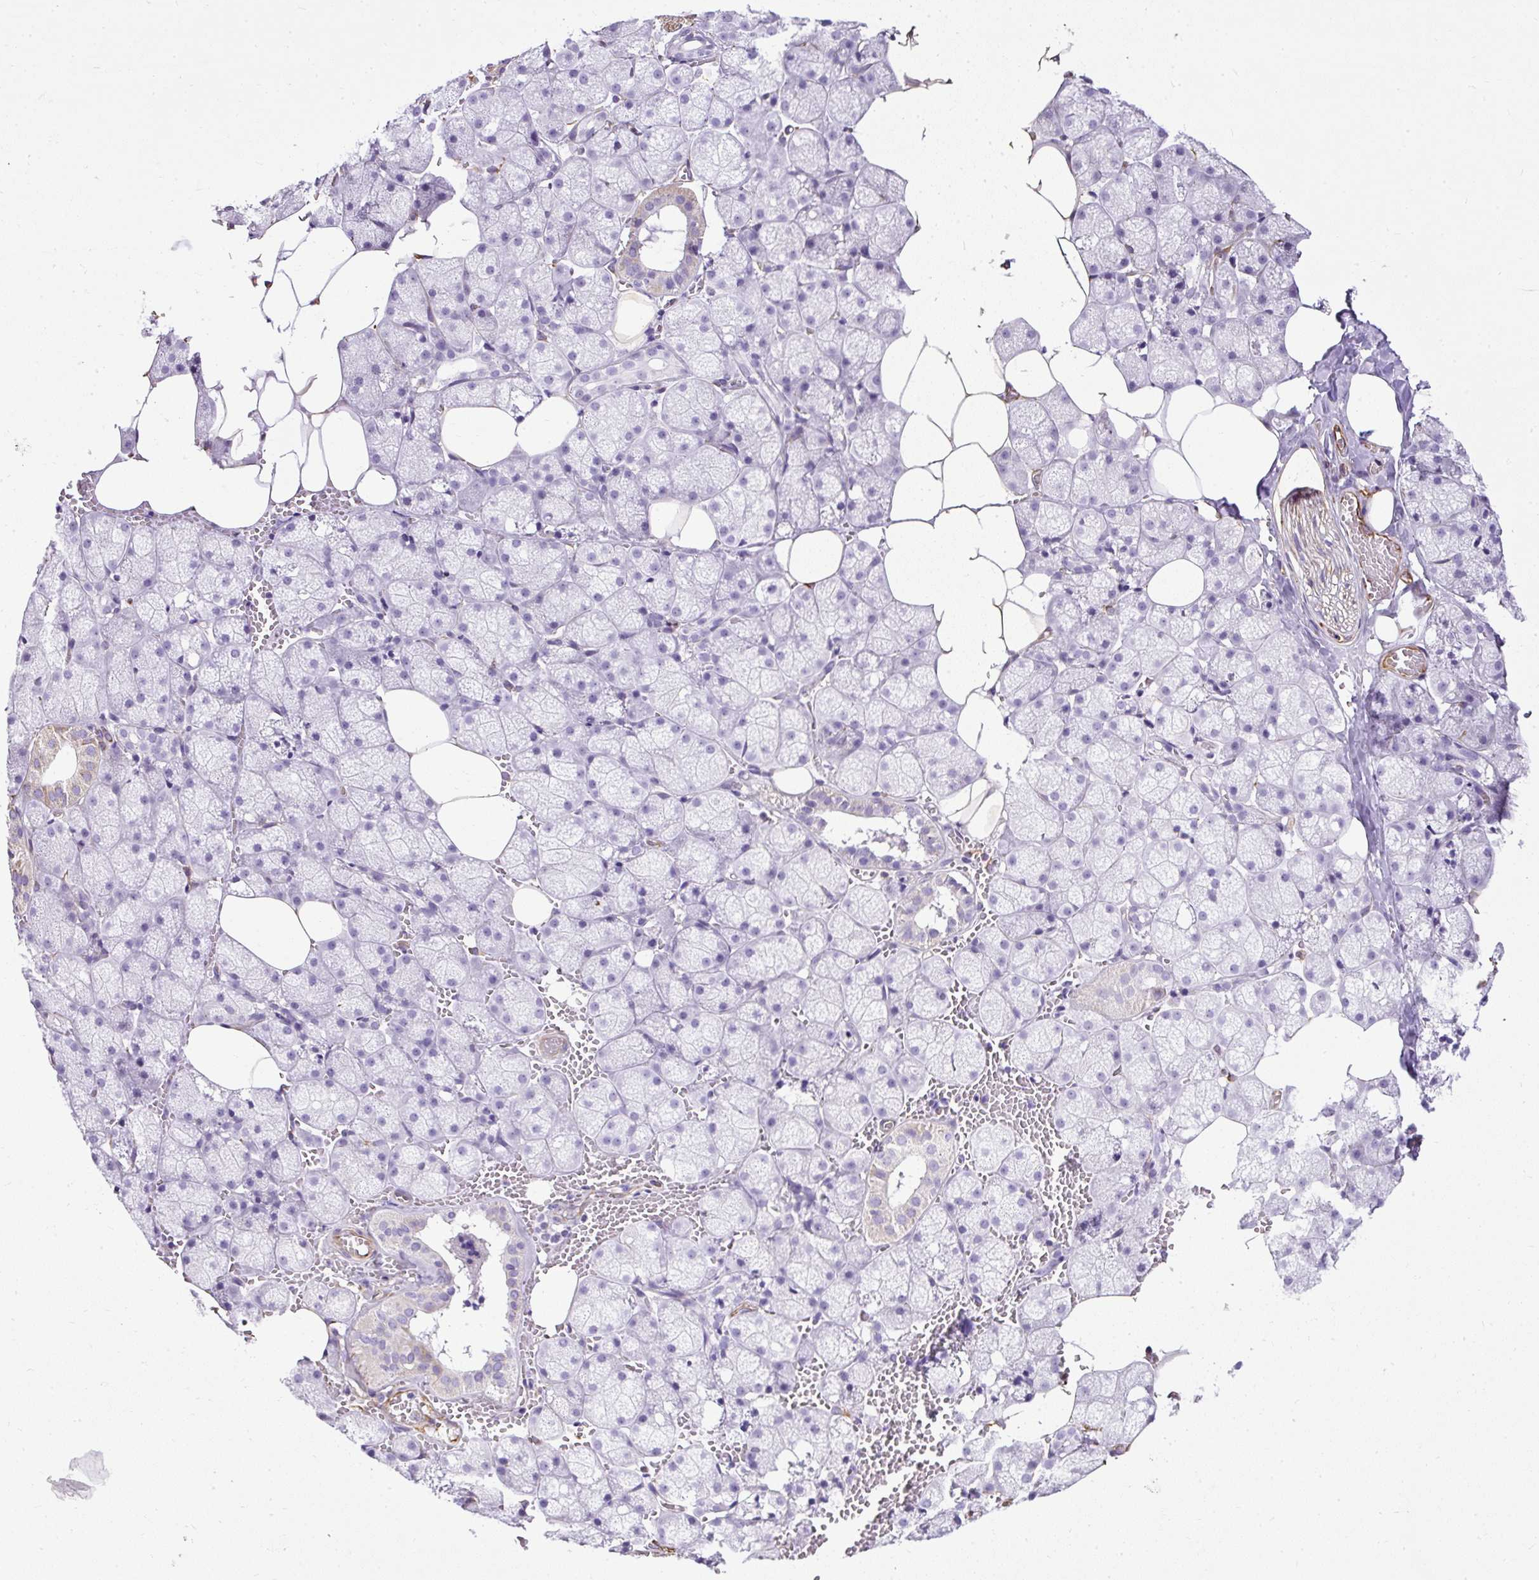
{"staining": {"intensity": "weak", "quantity": "<25%", "location": "cytoplasmic/membranous"}, "tissue": "salivary gland", "cell_type": "Glandular cells", "image_type": "normal", "snomed": [{"axis": "morphology", "description": "Normal tissue, NOS"}, {"axis": "topography", "description": "Salivary gland"}, {"axis": "topography", "description": "Peripheral nerve tissue"}], "caption": "Immunohistochemistry (IHC) photomicrograph of unremarkable salivary gland: salivary gland stained with DAB reveals no significant protein positivity in glandular cells.", "gene": "PLS1", "patient": {"sex": "male", "age": 38}}